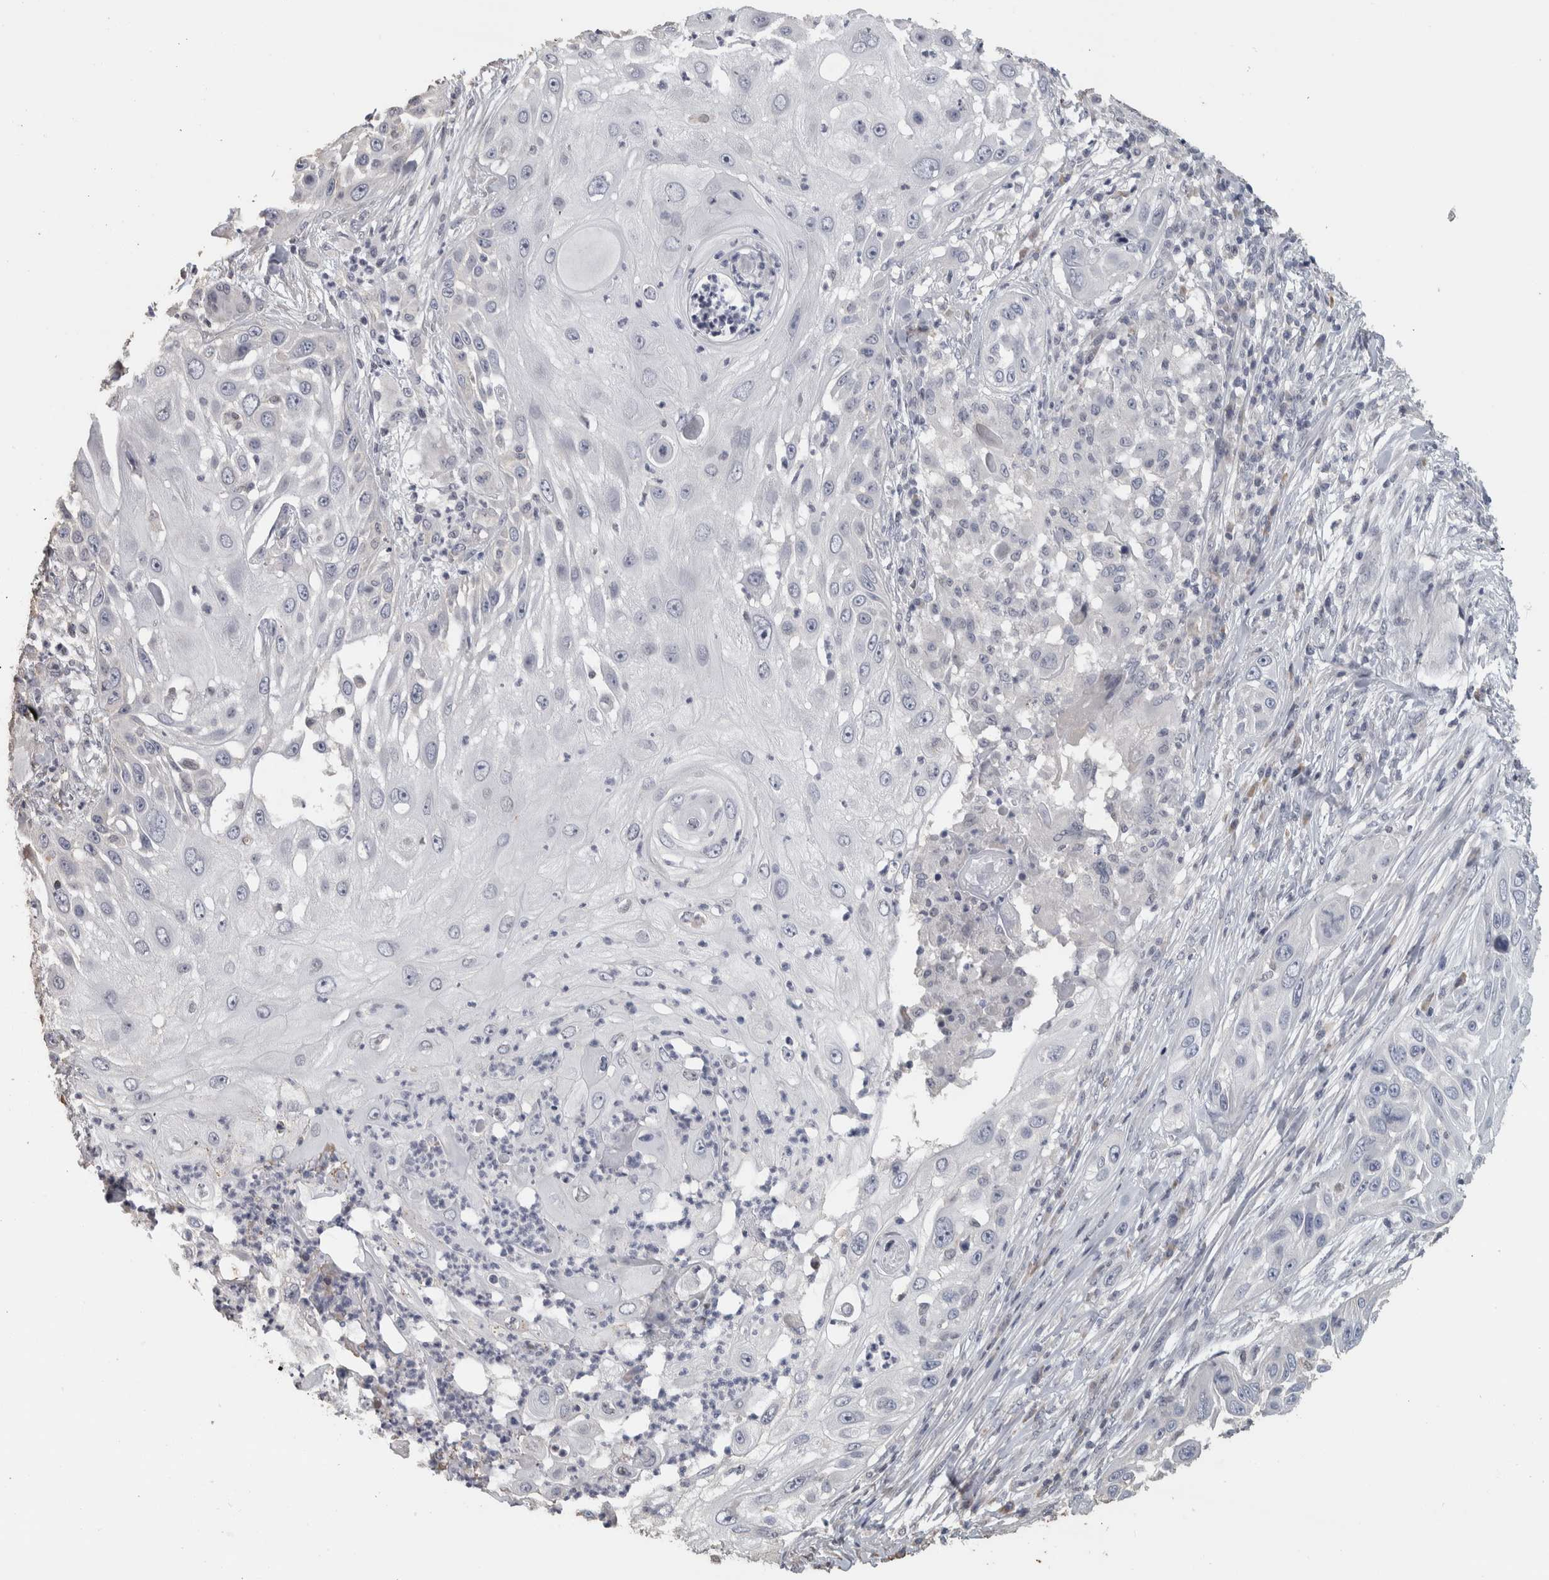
{"staining": {"intensity": "negative", "quantity": "none", "location": "none"}, "tissue": "skin cancer", "cell_type": "Tumor cells", "image_type": "cancer", "snomed": [{"axis": "morphology", "description": "Squamous cell carcinoma, NOS"}, {"axis": "topography", "description": "Skin"}], "caption": "Immunohistochemistry photomicrograph of squamous cell carcinoma (skin) stained for a protein (brown), which exhibits no positivity in tumor cells.", "gene": "NECAB1", "patient": {"sex": "female", "age": 44}}